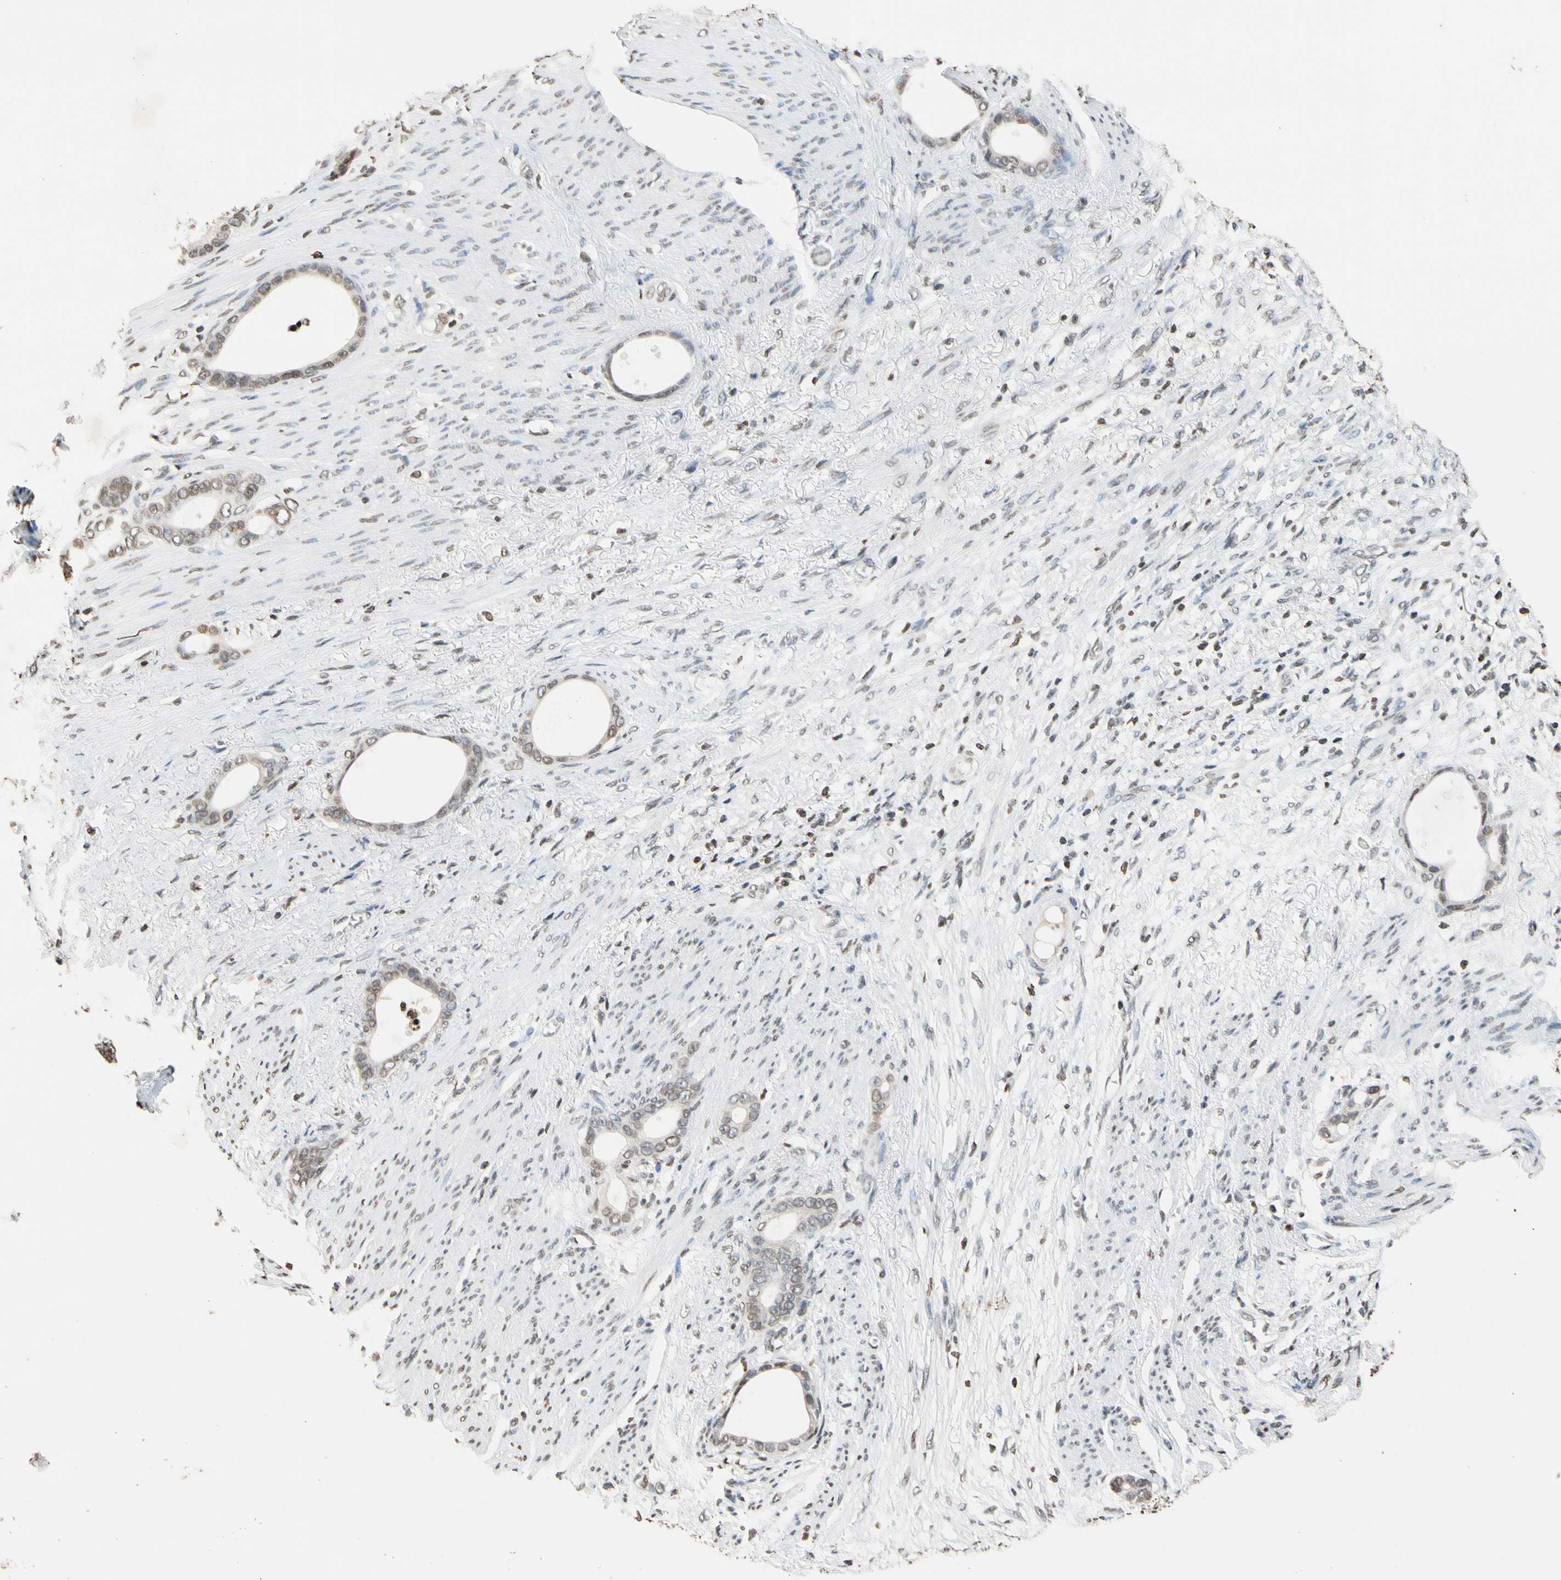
{"staining": {"intensity": "negative", "quantity": "none", "location": "none"}, "tissue": "stomach cancer", "cell_type": "Tumor cells", "image_type": "cancer", "snomed": [{"axis": "morphology", "description": "Adenocarcinoma, NOS"}, {"axis": "topography", "description": "Stomach"}], "caption": "Micrograph shows no protein staining in tumor cells of adenocarcinoma (stomach) tissue.", "gene": "GPX4", "patient": {"sex": "female", "age": 75}}